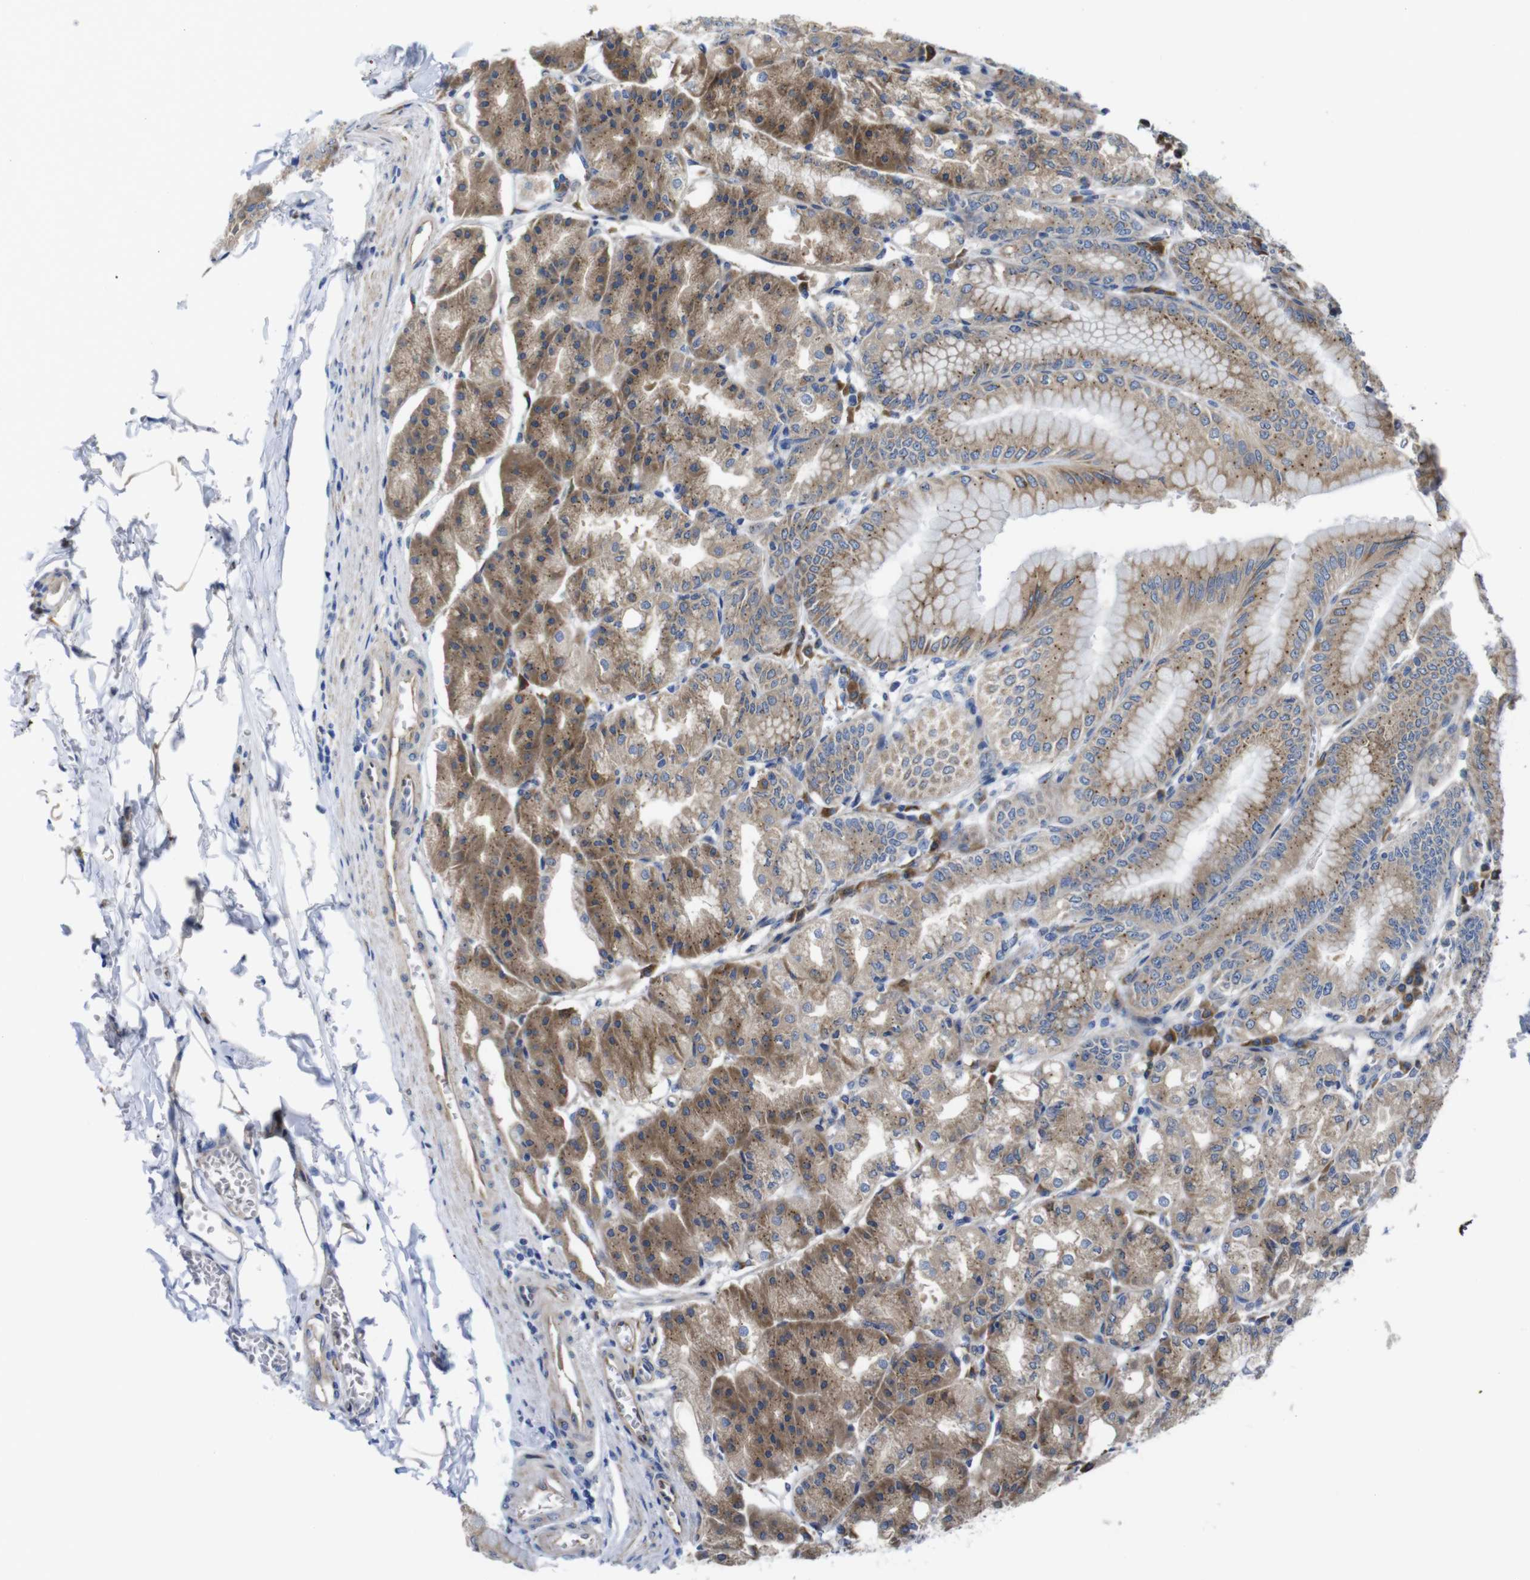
{"staining": {"intensity": "moderate", "quantity": ">75%", "location": "cytoplasmic/membranous"}, "tissue": "stomach", "cell_type": "Glandular cells", "image_type": "normal", "snomed": [{"axis": "morphology", "description": "Normal tissue, NOS"}, {"axis": "topography", "description": "Stomach, lower"}], "caption": "A histopathology image of human stomach stained for a protein displays moderate cytoplasmic/membranous brown staining in glandular cells. (DAB = brown stain, brightfield microscopy at high magnification).", "gene": "DDRGK1", "patient": {"sex": "male", "age": 71}}